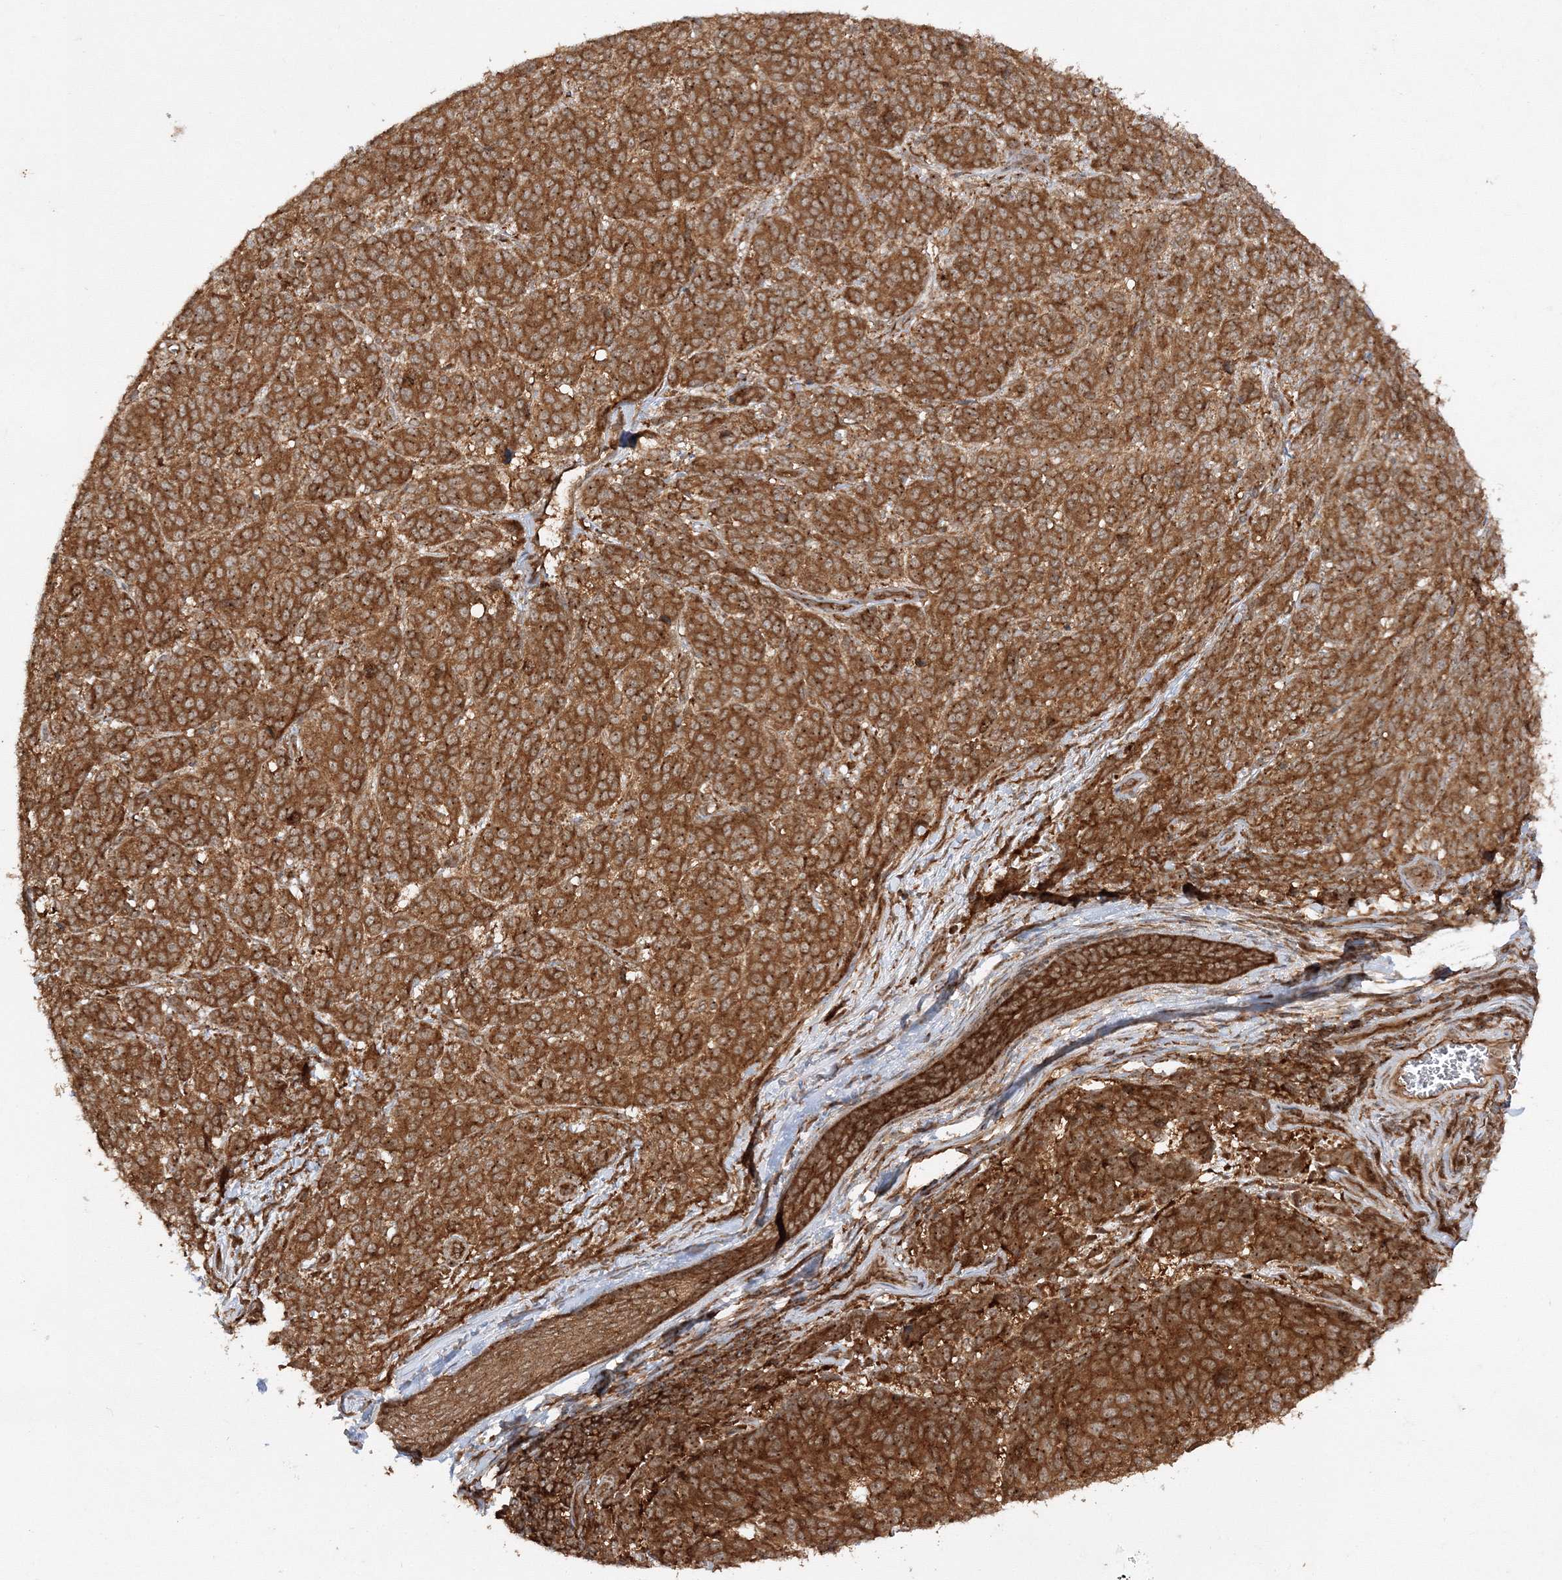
{"staining": {"intensity": "strong", "quantity": ">75%", "location": "cytoplasmic/membranous"}, "tissue": "melanoma", "cell_type": "Tumor cells", "image_type": "cancer", "snomed": [{"axis": "morphology", "description": "Malignant melanoma, NOS"}, {"axis": "topography", "description": "Skin"}], "caption": "Immunohistochemical staining of human melanoma reveals high levels of strong cytoplasmic/membranous expression in about >75% of tumor cells.", "gene": "WDR37", "patient": {"sex": "male", "age": 49}}